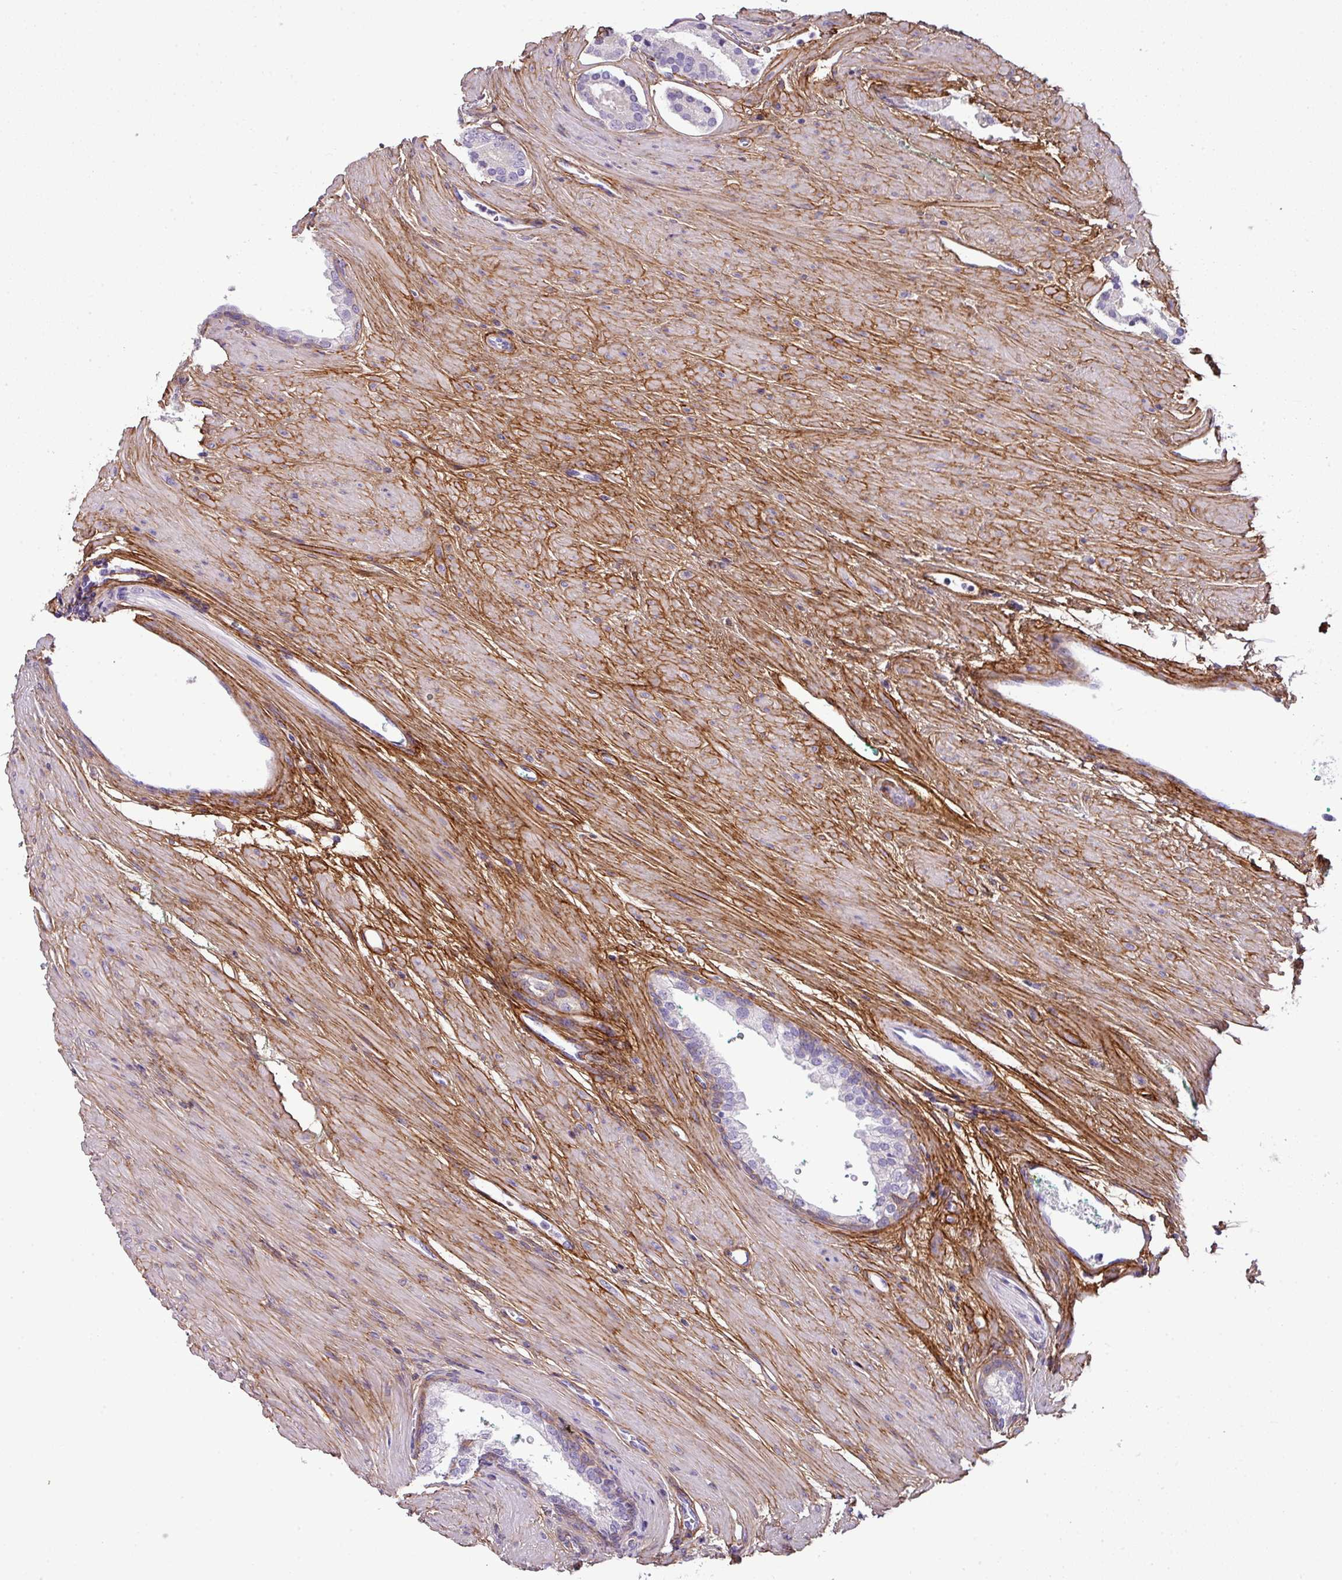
{"staining": {"intensity": "negative", "quantity": "none", "location": "none"}, "tissue": "prostate cancer", "cell_type": "Tumor cells", "image_type": "cancer", "snomed": [{"axis": "morphology", "description": "Adenocarcinoma, High grade"}, {"axis": "topography", "description": "Prostate"}], "caption": "Immunohistochemical staining of human prostate cancer displays no significant expression in tumor cells. (Stains: DAB (3,3'-diaminobenzidine) immunohistochemistry (IHC) with hematoxylin counter stain, Microscopy: brightfield microscopy at high magnification).", "gene": "PARD6G", "patient": {"sex": "male", "age": 60}}